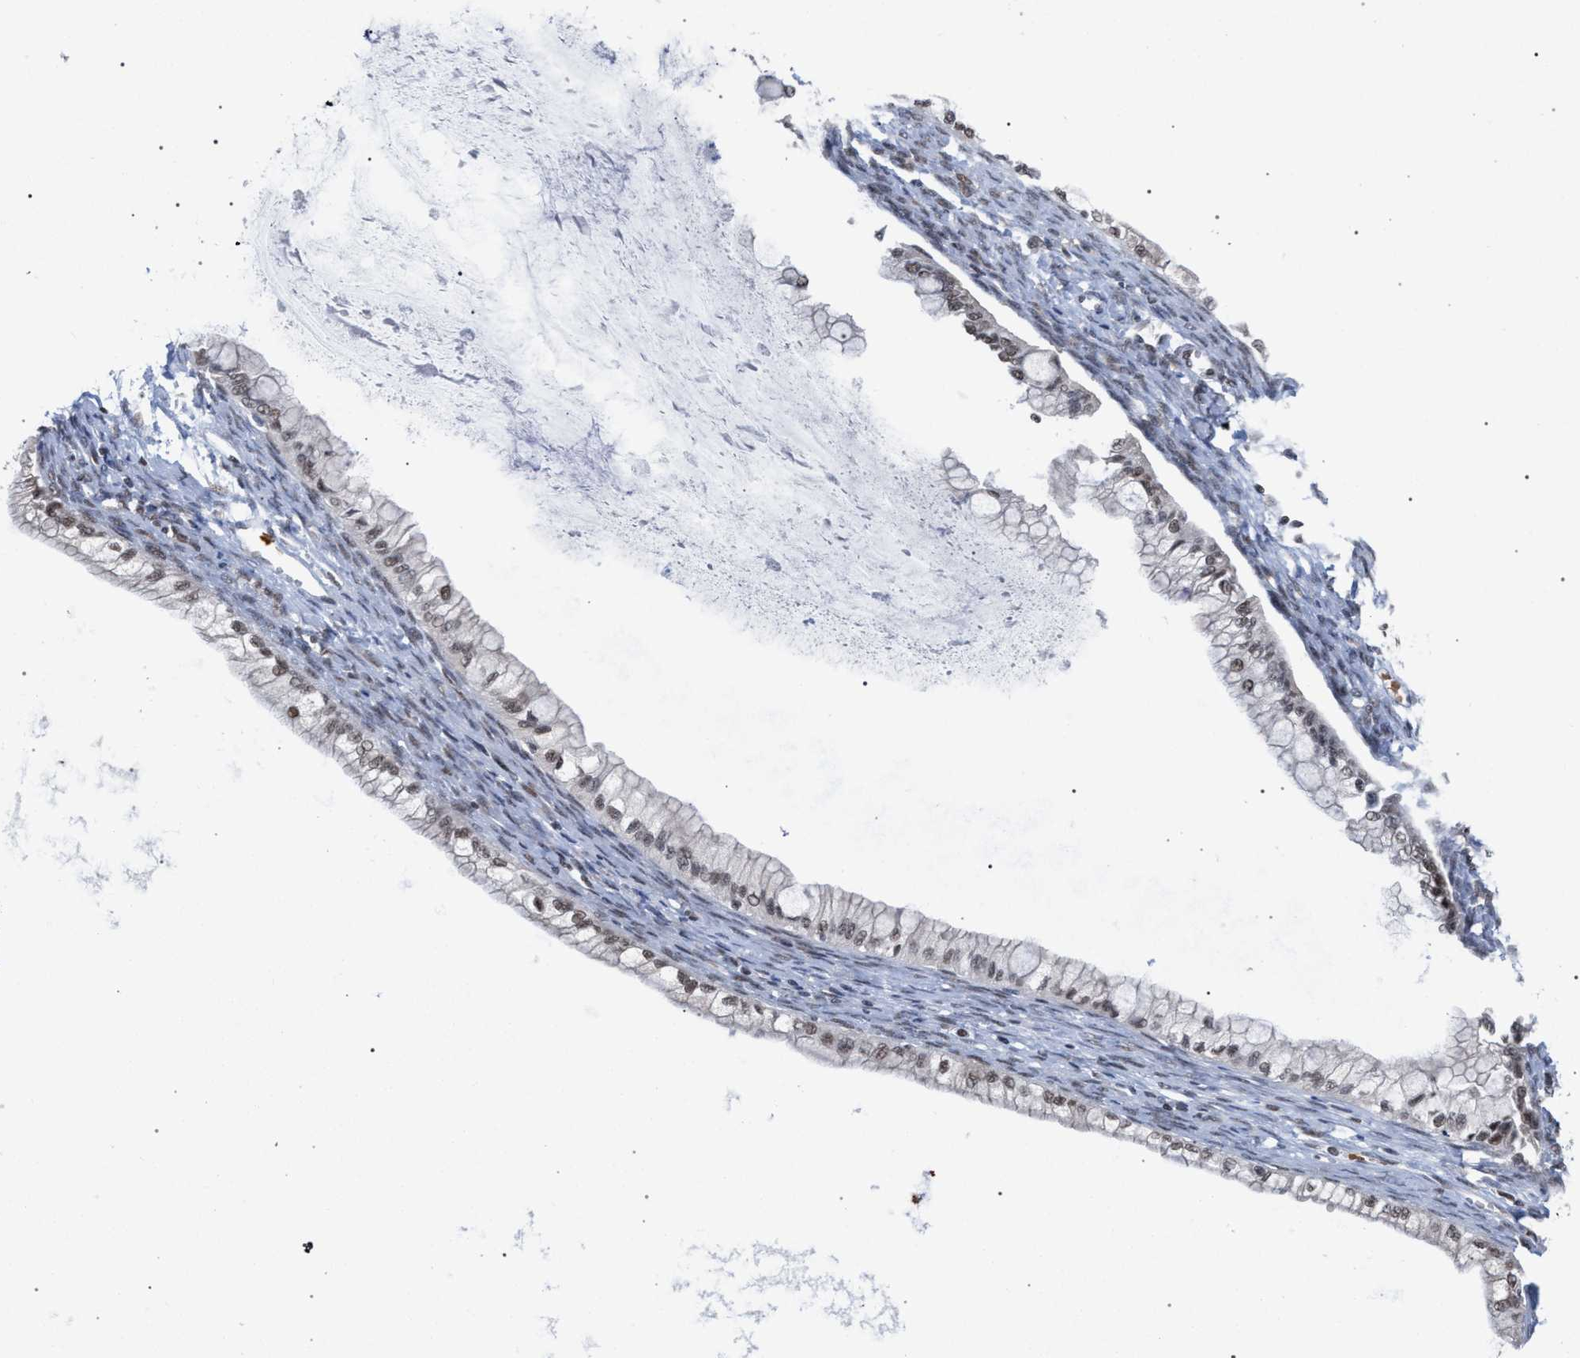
{"staining": {"intensity": "weak", "quantity": "<25%", "location": "nuclear"}, "tissue": "ovarian cancer", "cell_type": "Tumor cells", "image_type": "cancer", "snomed": [{"axis": "morphology", "description": "Cystadenocarcinoma, mucinous, NOS"}, {"axis": "topography", "description": "Ovary"}], "caption": "Immunohistochemistry of ovarian mucinous cystadenocarcinoma displays no positivity in tumor cells.", "gene": "SCAF4", "patient": {"sex": "female", "age": 57}}